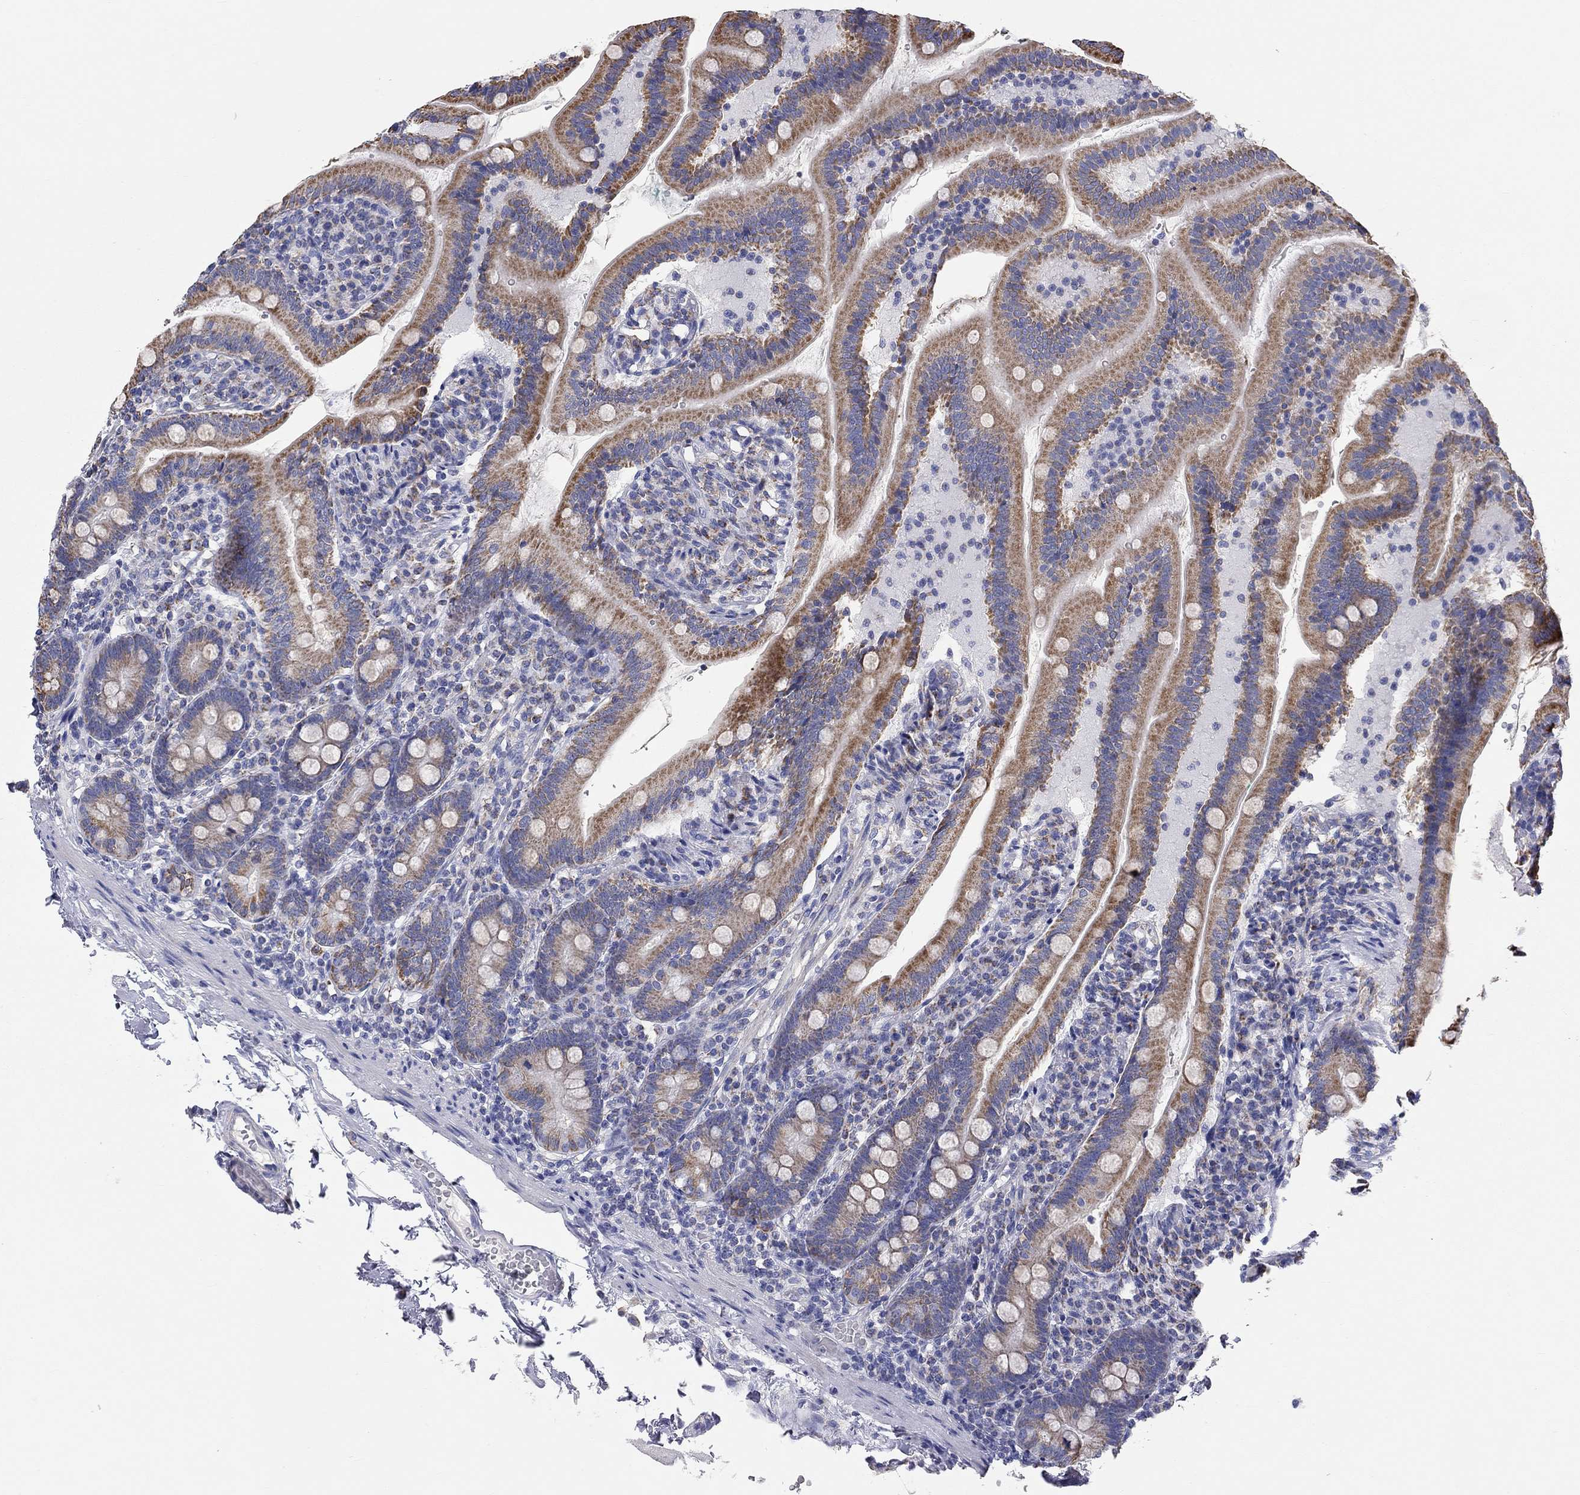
{"staining": {"intensity": "moderate", "quantity": "25%-75%", "location": "cytoplasmic/membranous"}, "tissue": "duodenum", "cell_type": "Glandular cells", "image_type": "normal", "snomed": [{"axis": "morphology", "description": "Normal tissue, NOS"}, {"axis": "topography", "description": "Duodenum"}], "caption": "A high-resolution histopathology image shows immunohistochemistry (IHC) staining of normal duodenum, which shows moderate cytoplasmic/membranous staining in about 25%-75% of glandular cells.", "gene": "RCAN1", "patient": {"sex": "female", "age": 67}}